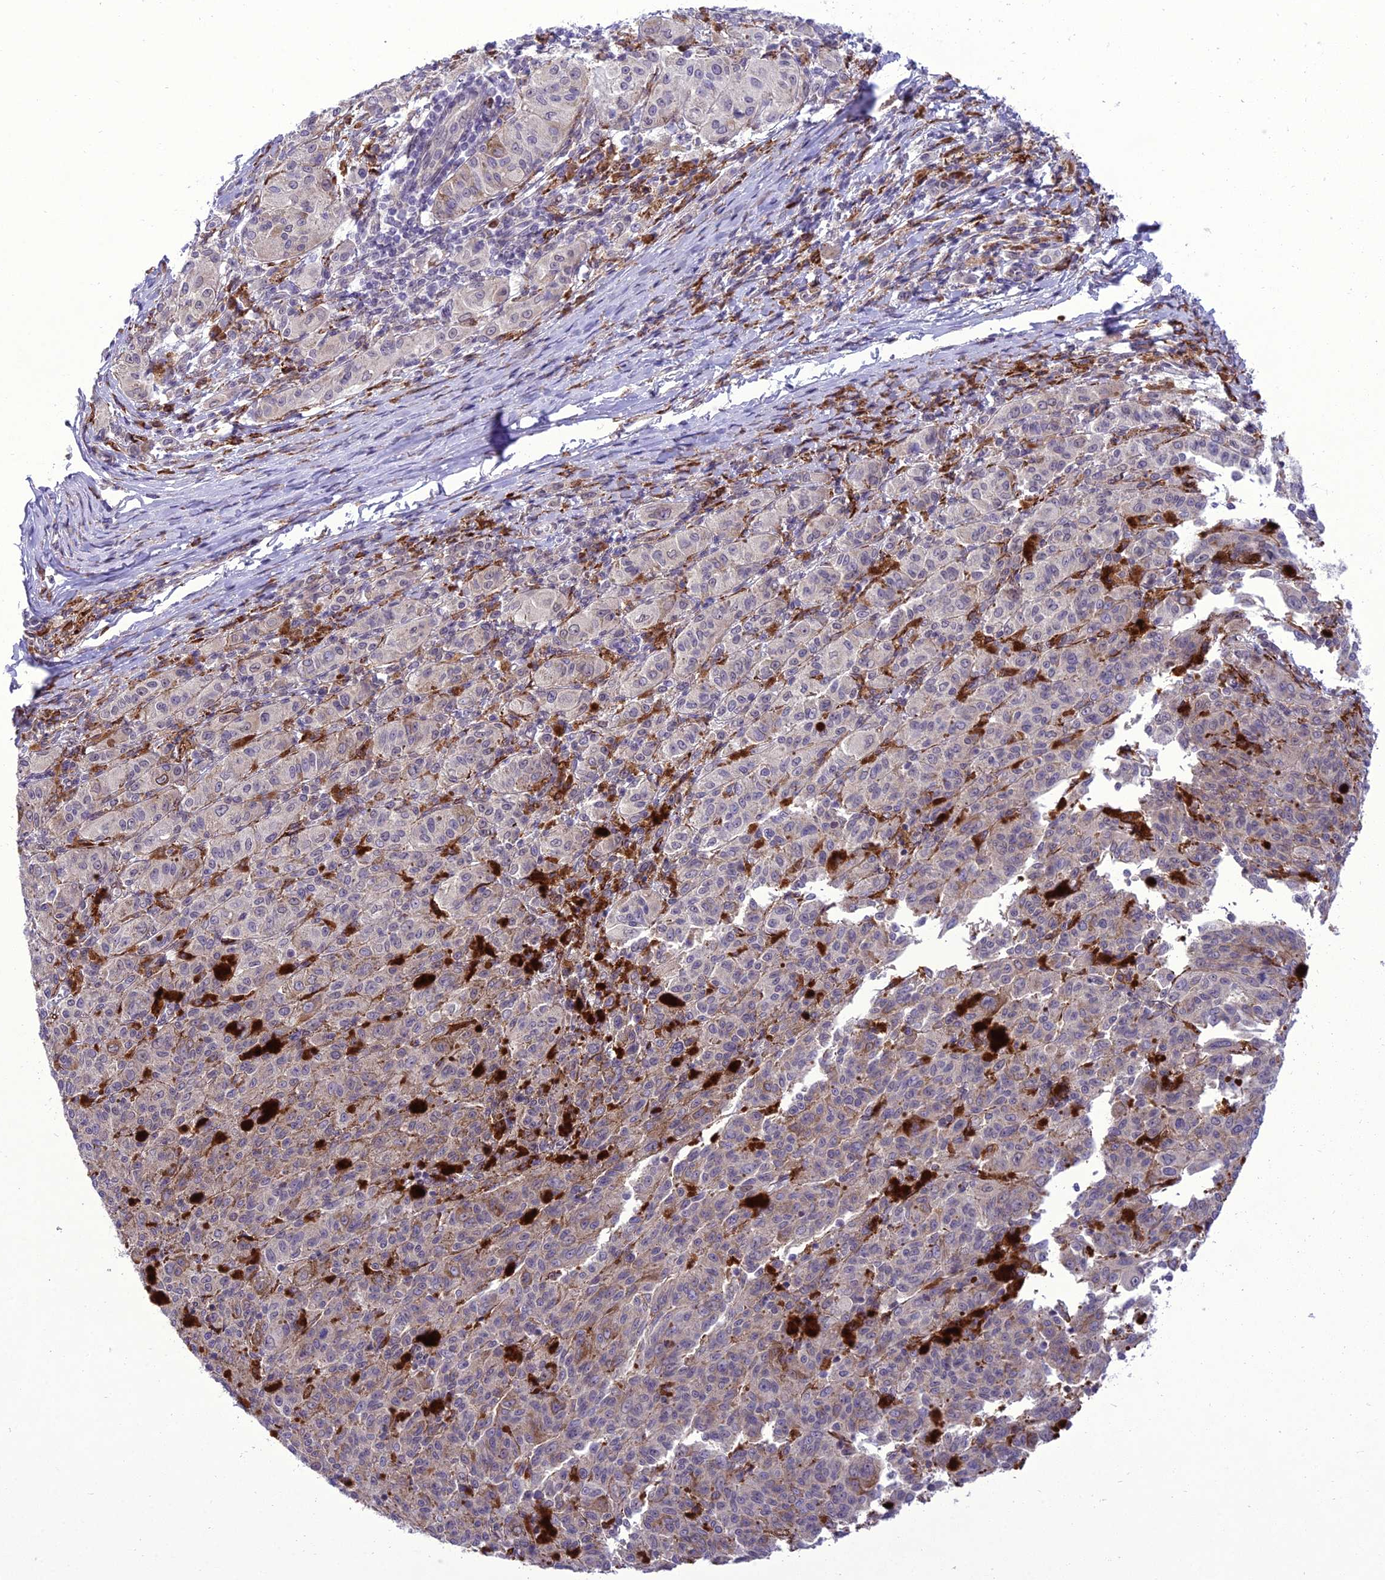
{"staining": {"intensity": "negative", "quantity": "none", "location": "none"}, "tissue": "melanoma", "cell_type": "Tumor cells", "image_type": "cancer", "snomed": [{"axis": "morphology", "description": "Malignant melanoma, NOS"}, {"axis": "topography", "description": "Skin"}], "caption": "Malignant melanoma was stained to show a protein in brown. There is no significant staining in tumor cells.", "gene": "NEURL2", "patient": {"sex": "female", "age": 52}}